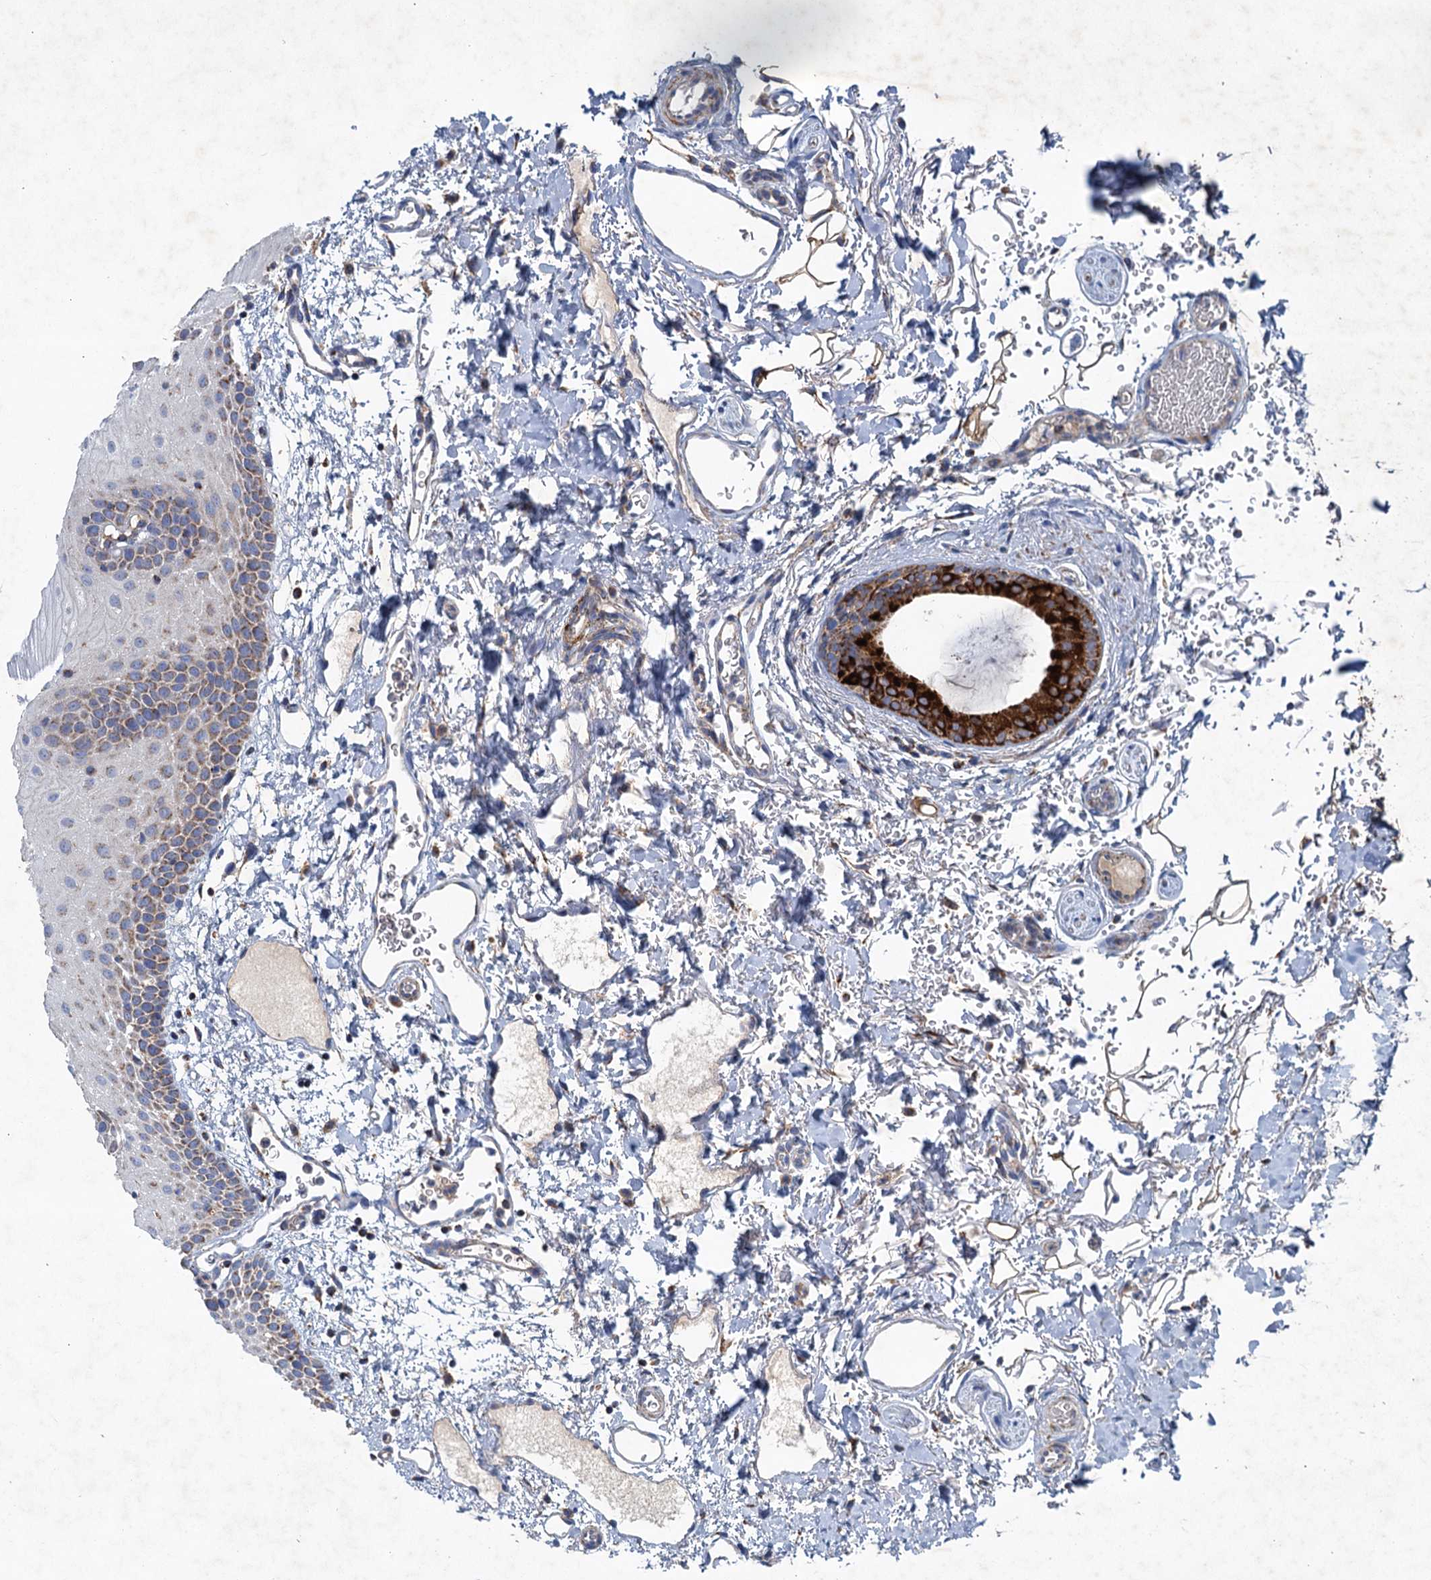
{"staining": {"intensity": "moderate", "quantity": ">75%", "location": "cytoplasmic/membranous"}, "tissue": "oral mucosa", "cell_type": "Squamous epithelial cells", "image_type": "normal", "snomed": [{"axis": "morphology", "description": "Normal tissue, NOS"}, {"axis": "topography", "description": "Oral tissue"}], "caption": "Protein staining of benign oral mucosa exhibits moderate cytoplasmic/membranous expression in about >75% of squamous epithelial cells.", "gene": "GTPBP3", "patient": {"sex": "female", "age": 70}}